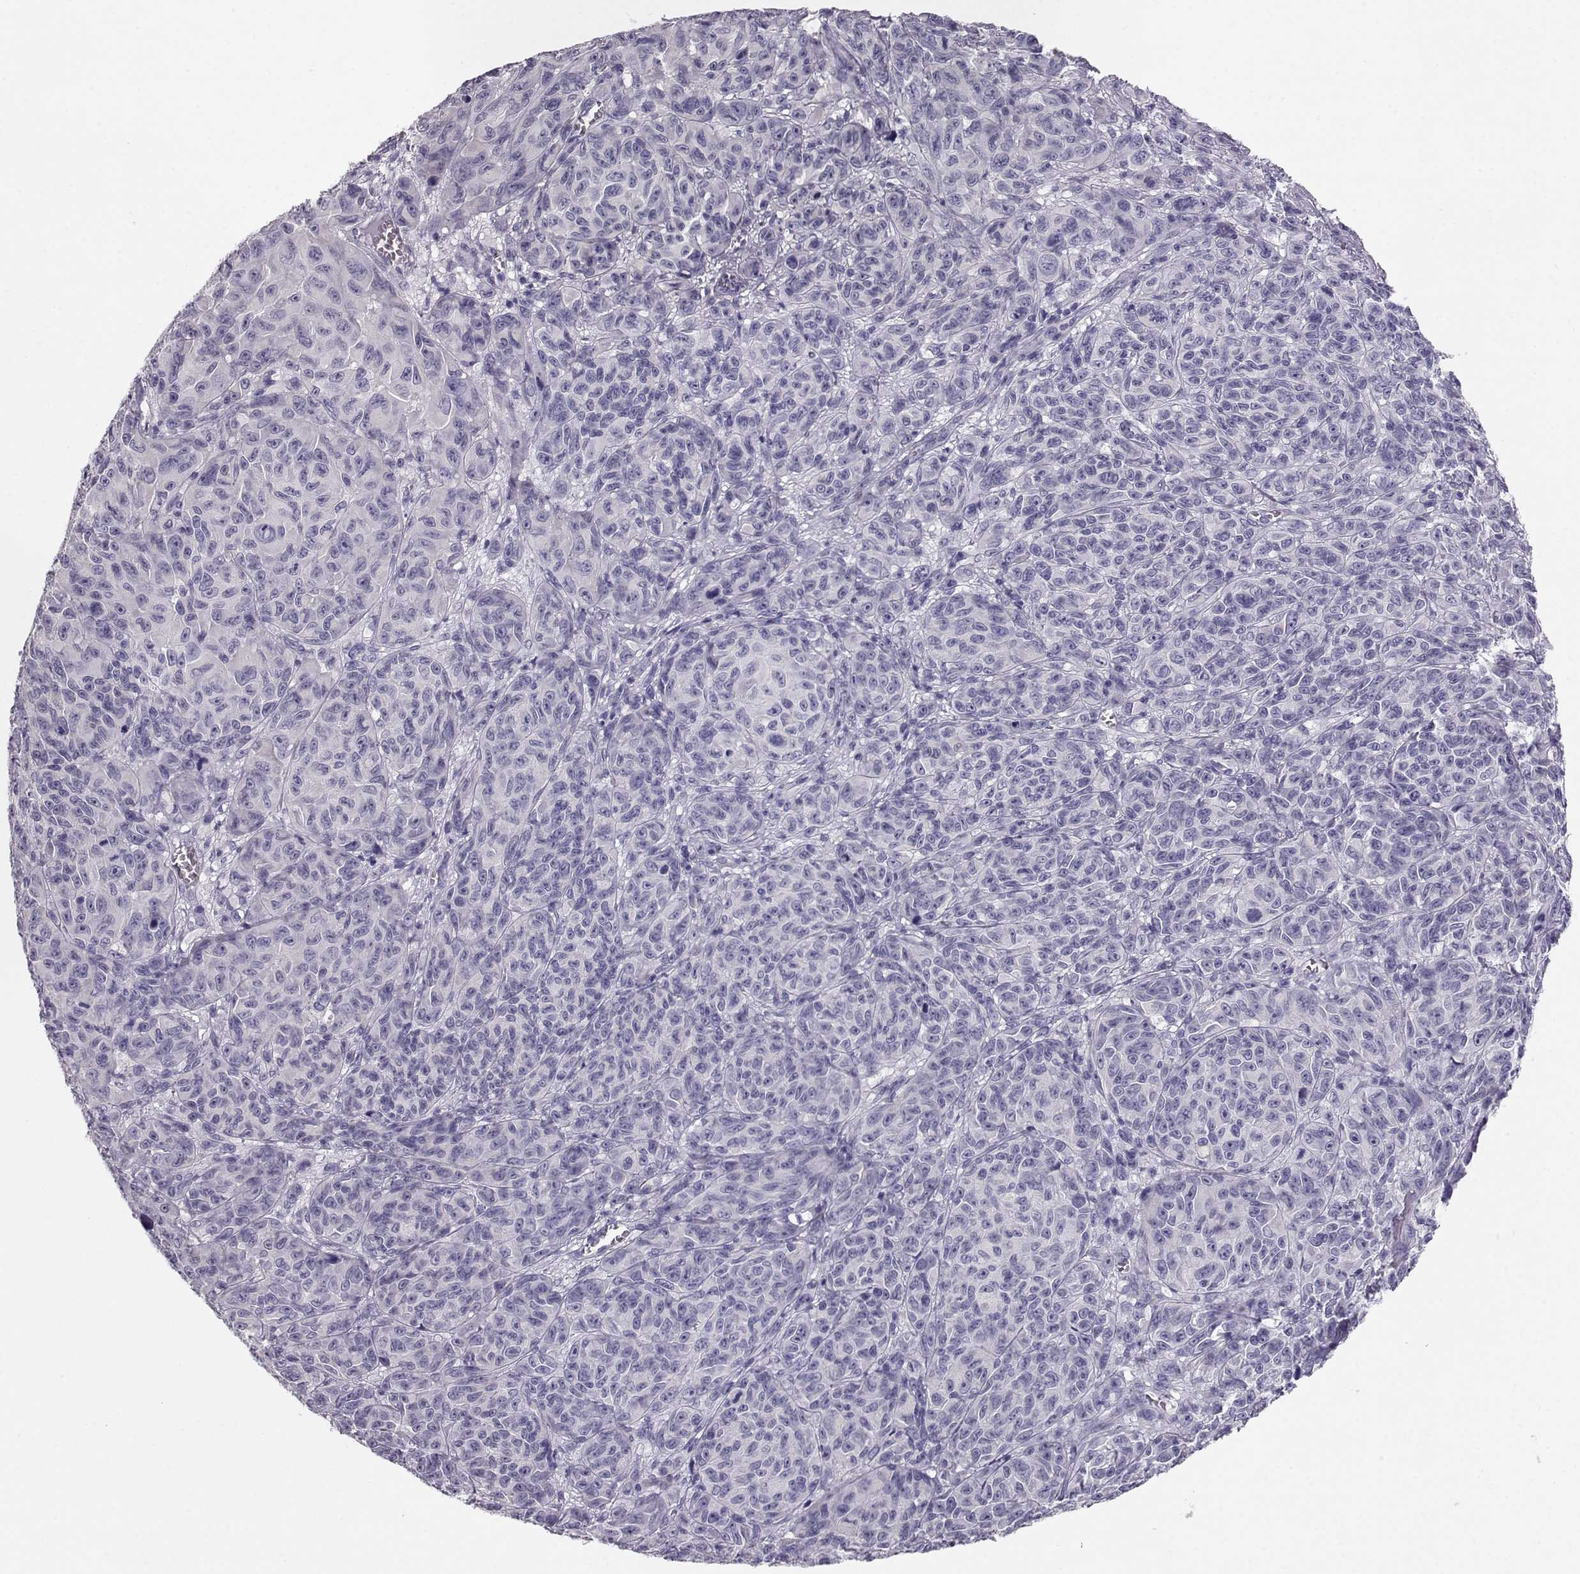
{"staining": {"intensity": "negative", "quantity": "none", "location": "none"}, "tissue": "melanoma", "cell_type": "Tumor cells", "image_type": "cancer", "snomed": [{"axis": "morphology", "description": "Malignant melanoma, NOS"}, {"axis": "topography", "description": "Vulva, labia, clitoris and Bartholin´s gland, NO"}], "caption": "Tumor cells show no significant protein expression in melanoma. The staining is performed using DAB (3,3'-diaminobenzidine) brown chromogen with nuclei counter-stained in using hematoxylin.", "gene": "GPR26", "patient": {"sex": "female", "age": 75}}